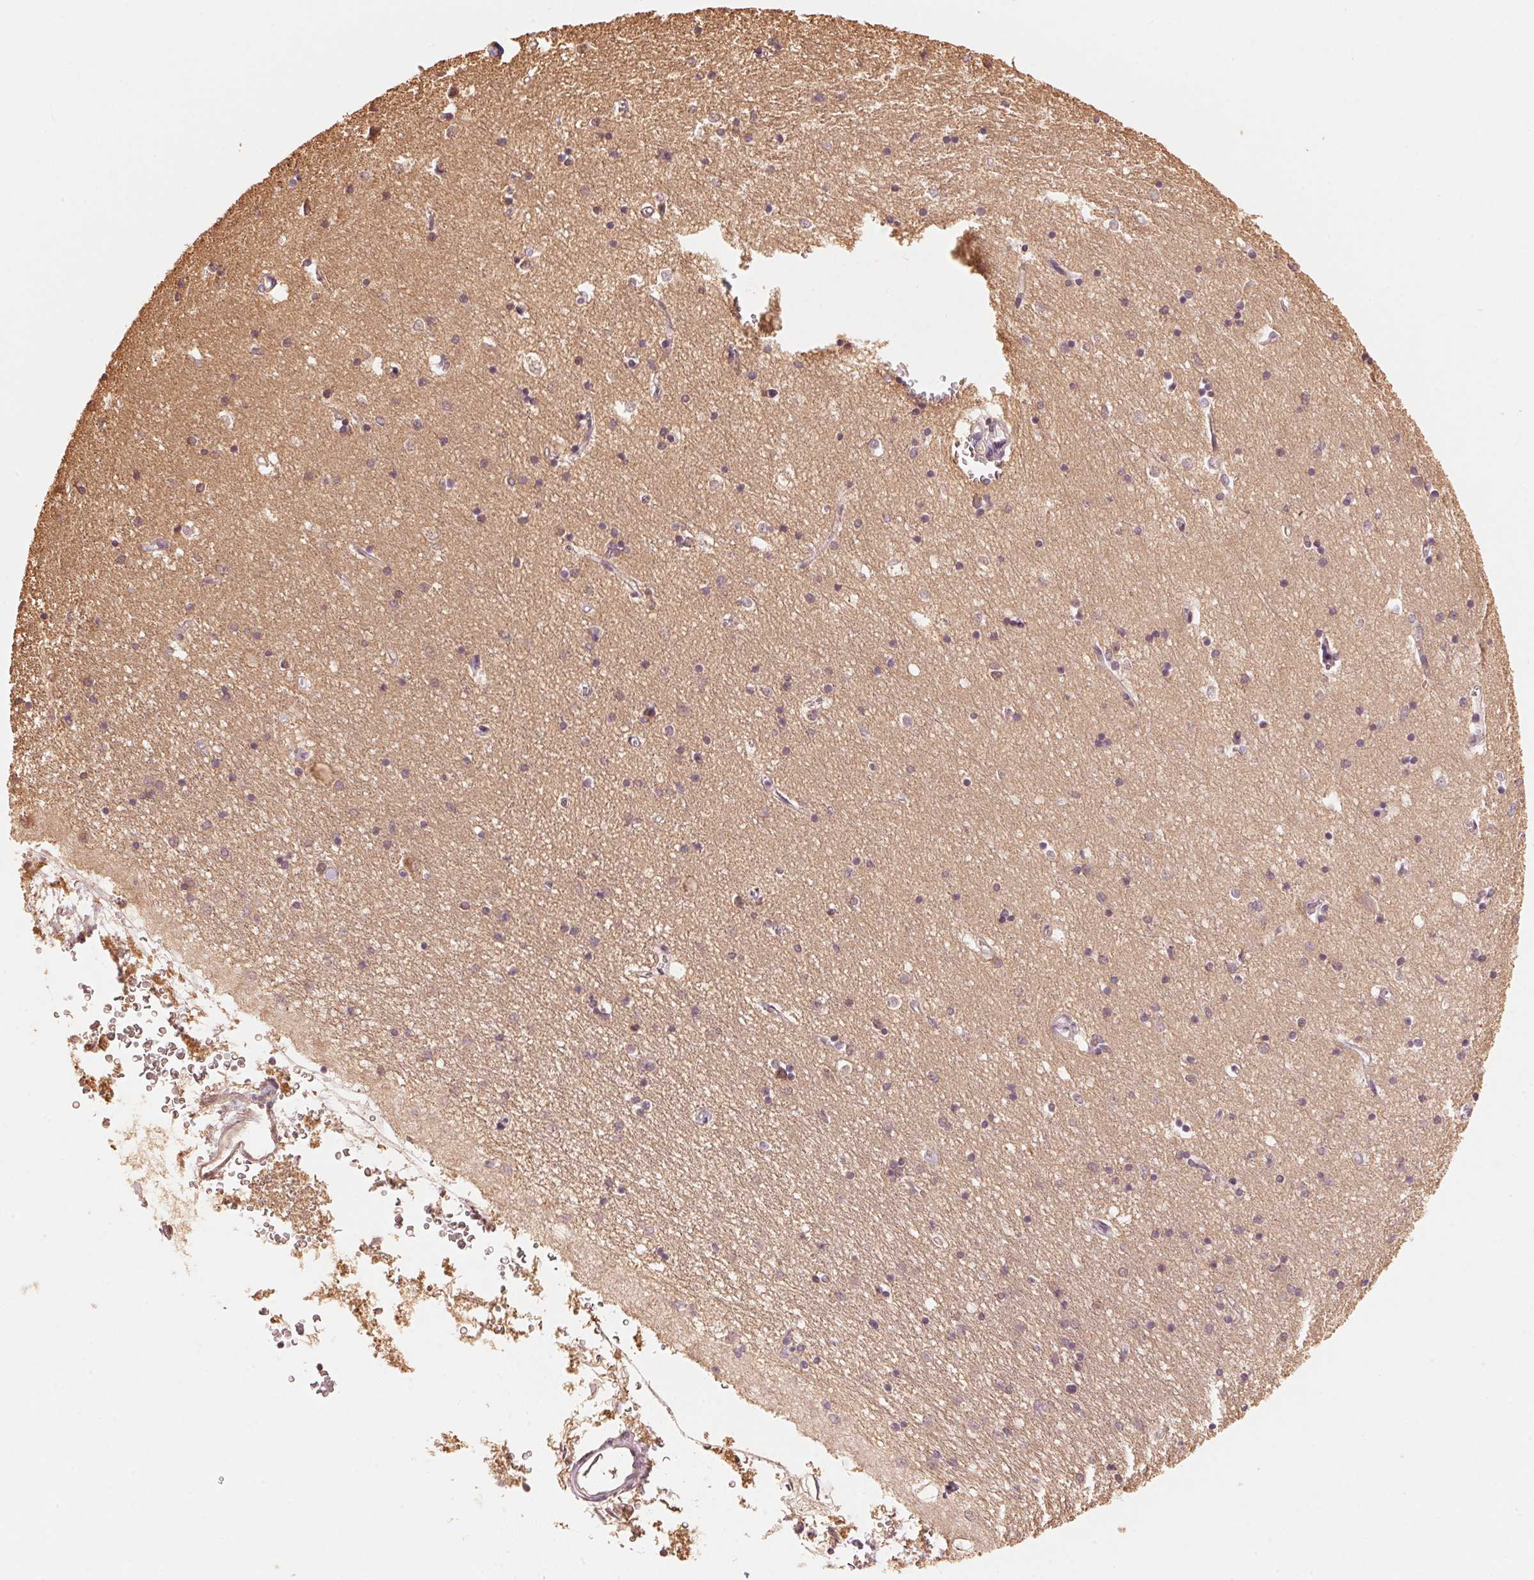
{"staining": {"intensity": "negative", "quantity": "none", "location": "none"}, "tissue": "hippocampus", "cell_type": "Glial cells", "image_type": "normal", "snomed": [{"axis": "morphology", "description": "Normal tissue, NOS"}, {"axis": "topography", "description": "Lateral ventricle wall"}, {"axis": "topography", "description": "Hippocampus"}], "caption": "This is an immunohistochemistry micrograph of normal human hippocampus. There is no staining in glial cells.", "gene": "PRKN", "patient": {"sex": "female", "age": 63}}